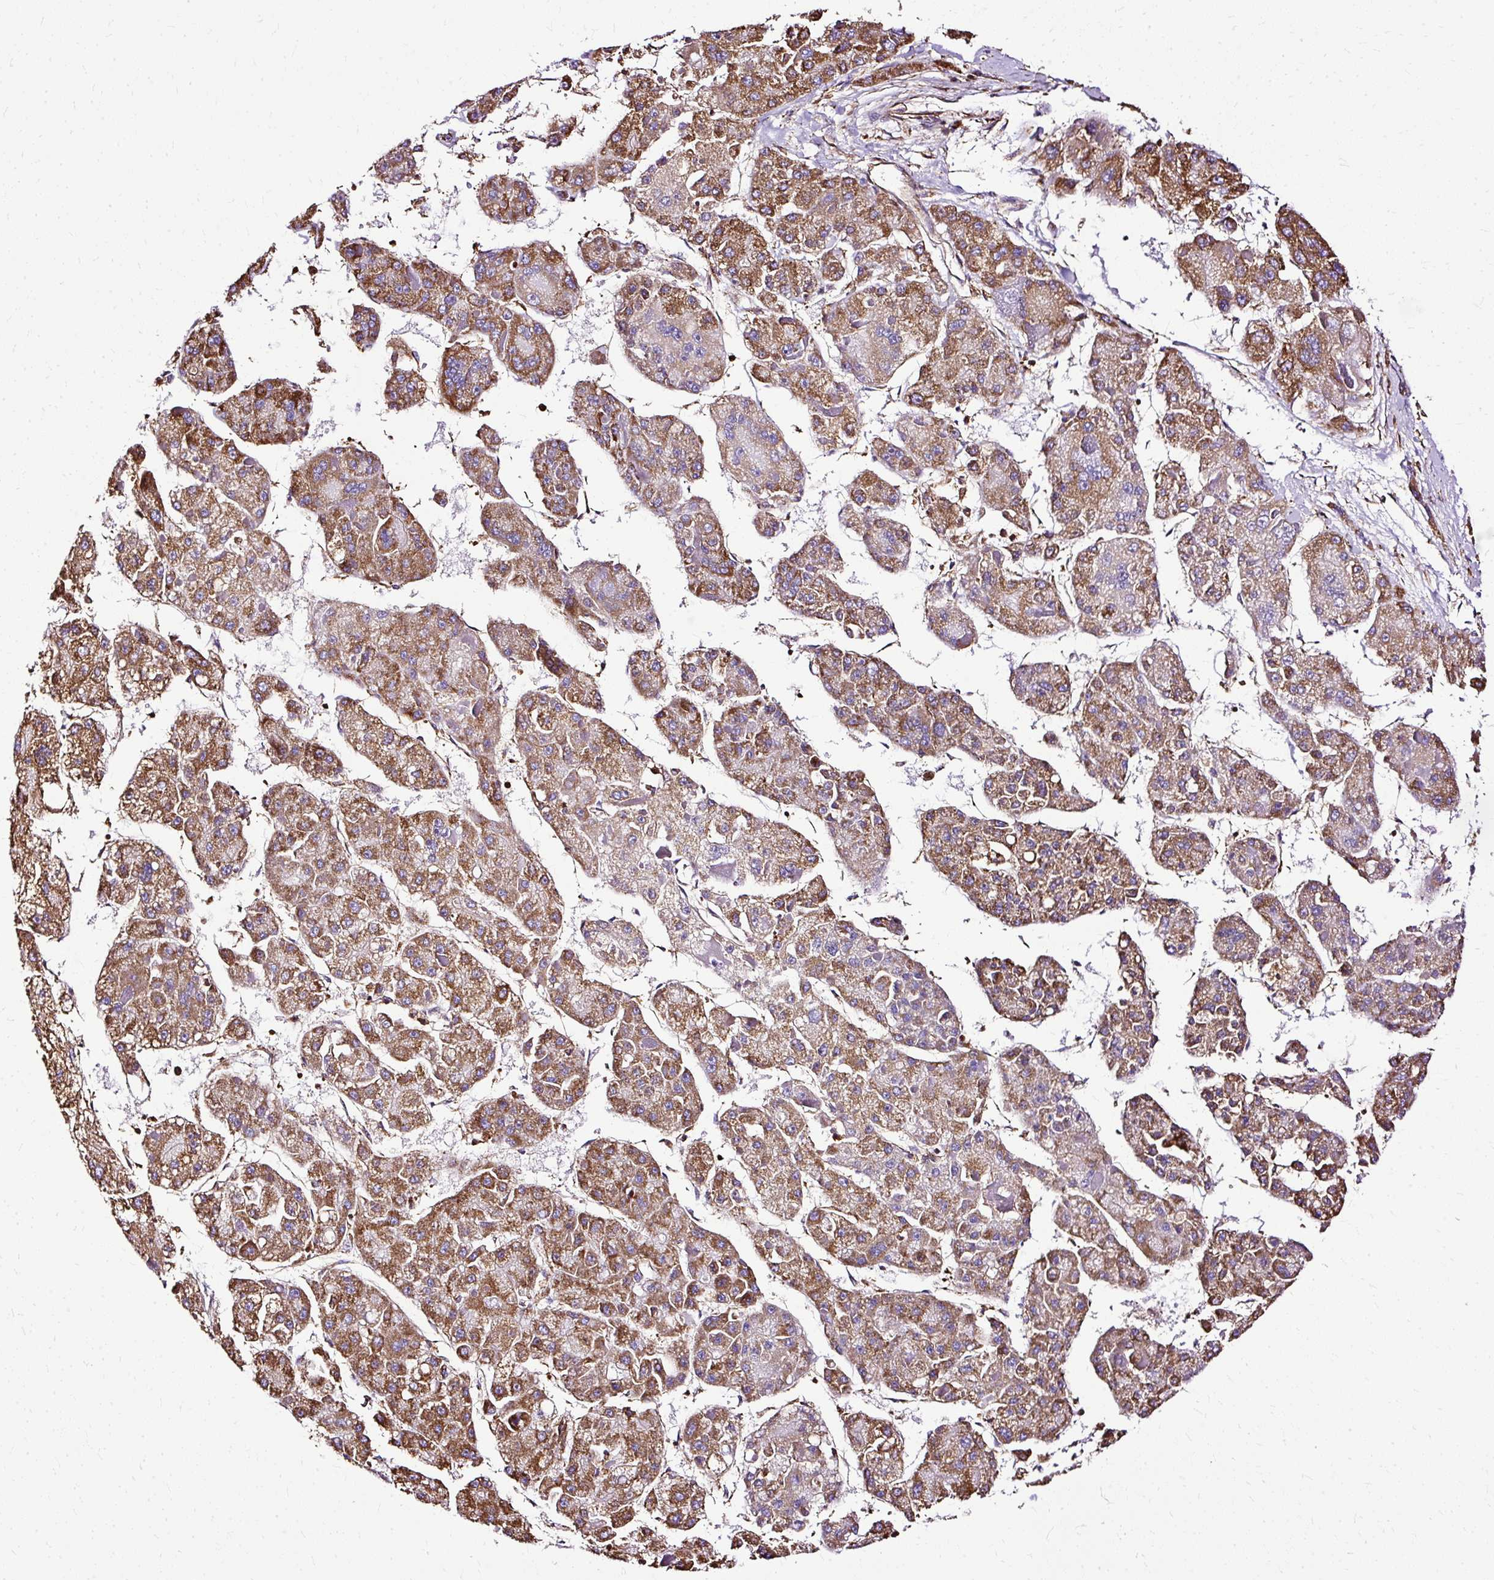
{"staining": {"intensity": "moderate", "quantity": ">75%", "location": "cytoplasmic/membranous"}, "tissue": "liver cancer", "cell_type": "Tumor cells", "image_type": "cancer", "snomed": [{"axis": "morphology", "description": "Carcinoma, Hepatocellular, NOS"}, {"axis": "topography", "description": "Liver"}], "caption": "Moderate cytoplasmic/membranous protein expression is appreciated in approximately >75% of tumor cells in liver hepatocellular carcinoma.", "gene": "KLHL11", "patient": {"sex": "female", "age": 73}}